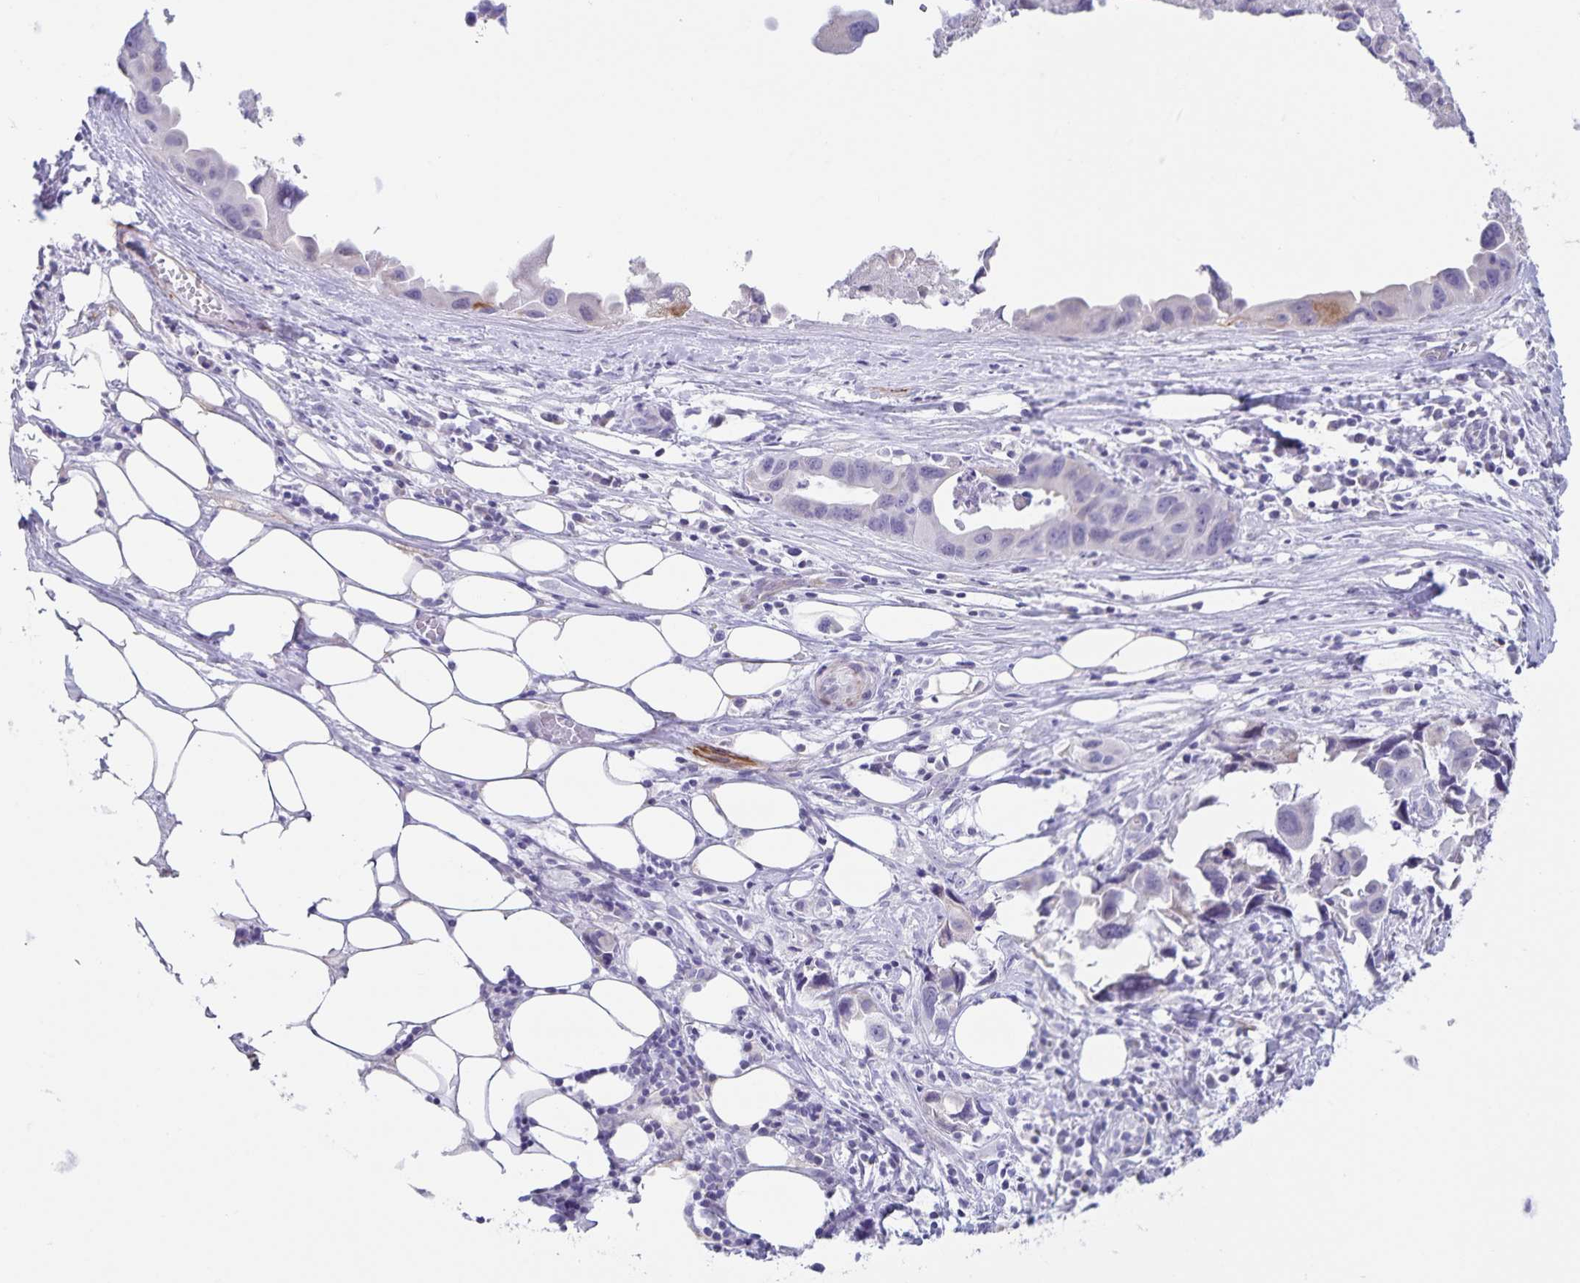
{"staining": {"intensity": "weak", "quantity": "<25%", "location": "cytoplasmic/membranous"}, "tissue": "lung cancer", "cell_type": "Tumor cells", "image_type": "cancer", "snomed": [{"axis": "morphology", "description": "Adenocarcinoma, NOS"}, {"axis": "topography", "description": "Lymph node"}, {"axis": "topography", "description": "Lung"}], "caption": "Tumor cells are negative for brown protein staining in lung adenocarcinoma. (Brightfield microscopy of DAB immunohistochemistry (IHC) at high magnification).", "gene": "SYNM", "patient": {"sex": "male", "age": 64}}